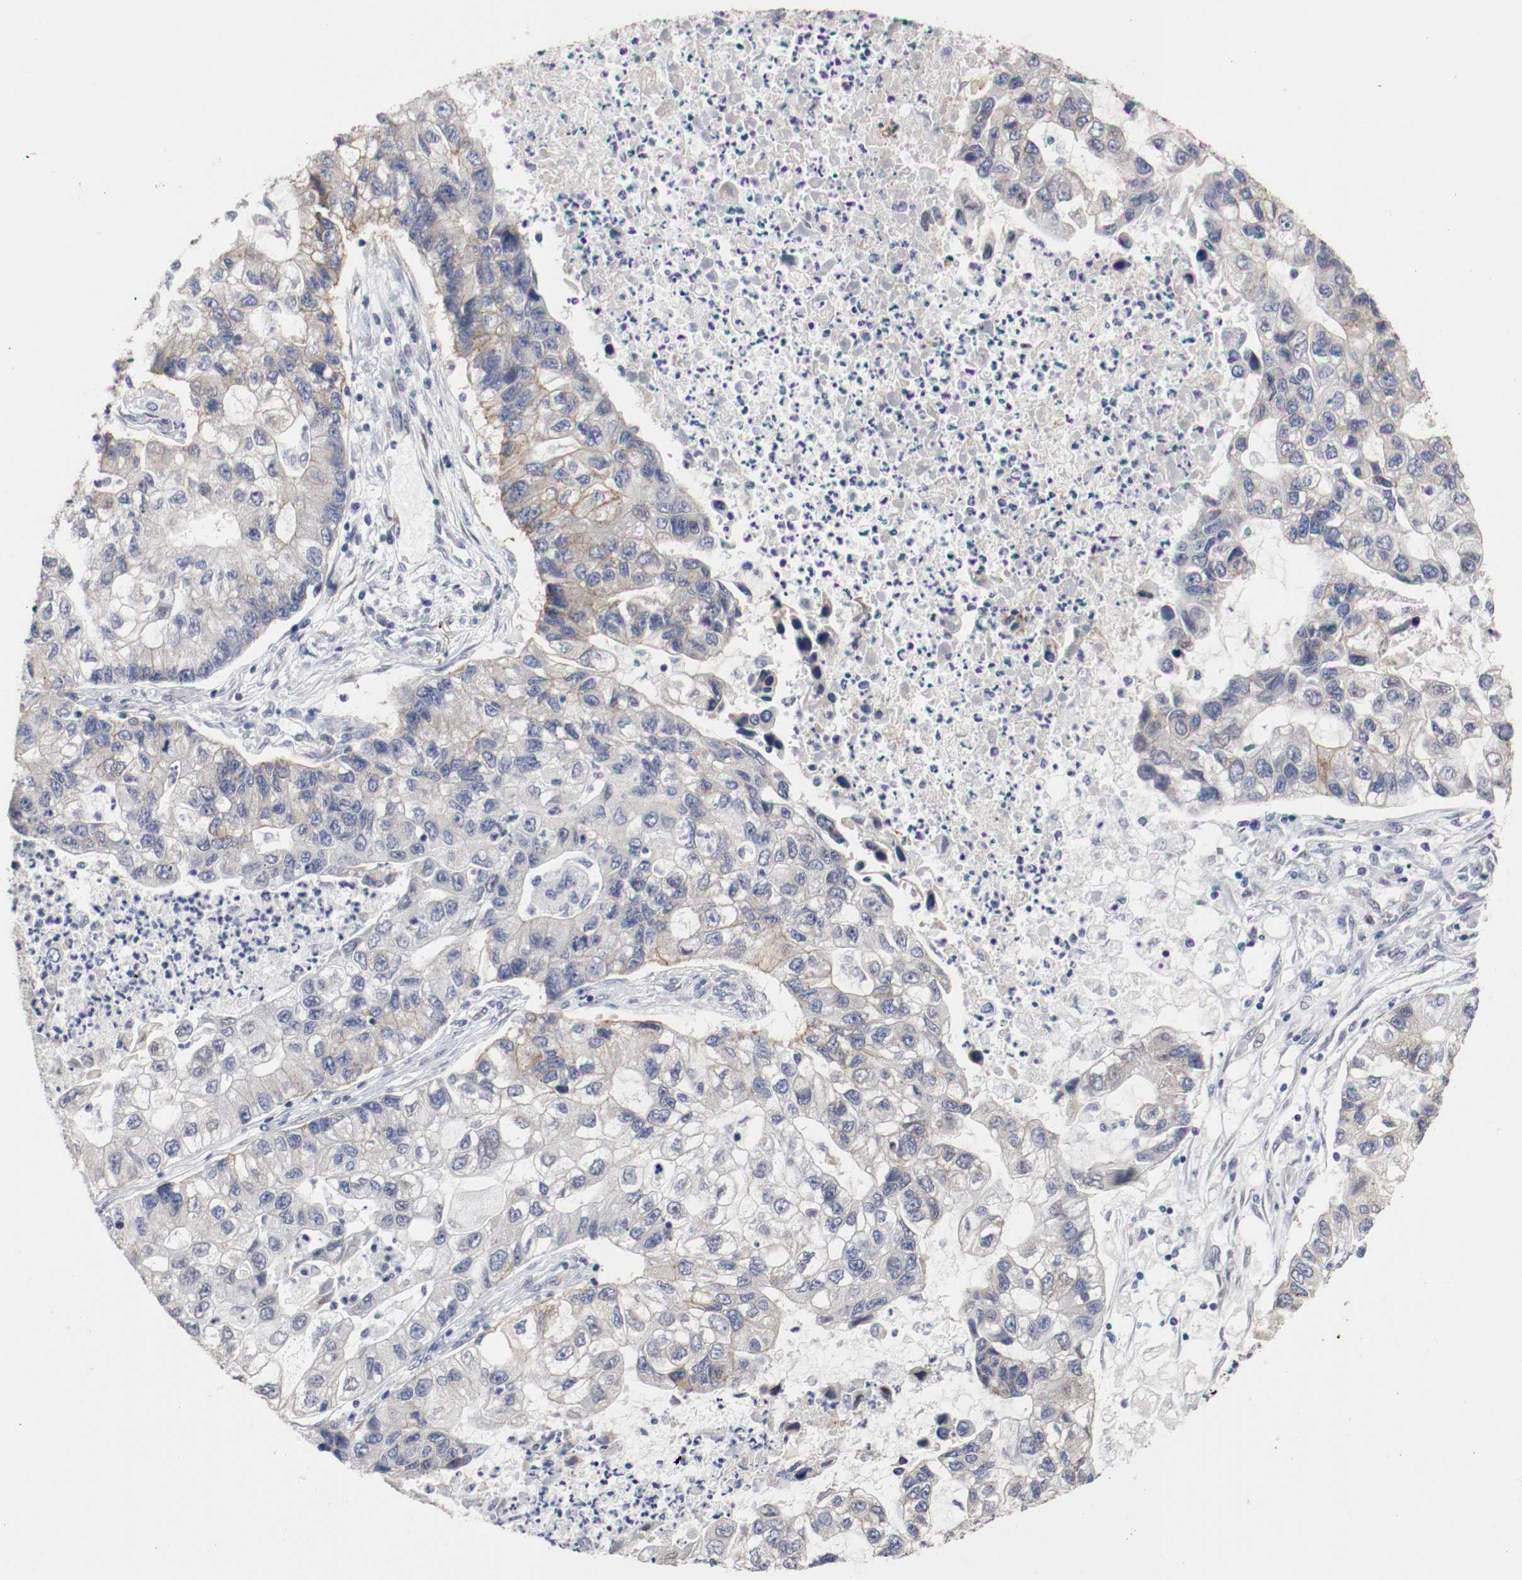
{"staining": {"intensity": "weak", "quantity": "<25%", "location": "cytoplasmic/membranous"}, "tissue": "lung cancer", "cell_type": "Tumor cells", "image_type": "cancer", "snomed": [{"axis": "morphology", "description": "Adenocarcinoma, NOS"}, {"axis": "topography", "description": "Lung"}], "caption": "Human adenocarcinoma (lung) stained for a protein using IHC displays no expression in tumor cells.", "gene": "KIT", "patient": {"sex": "female", "age": 51}}